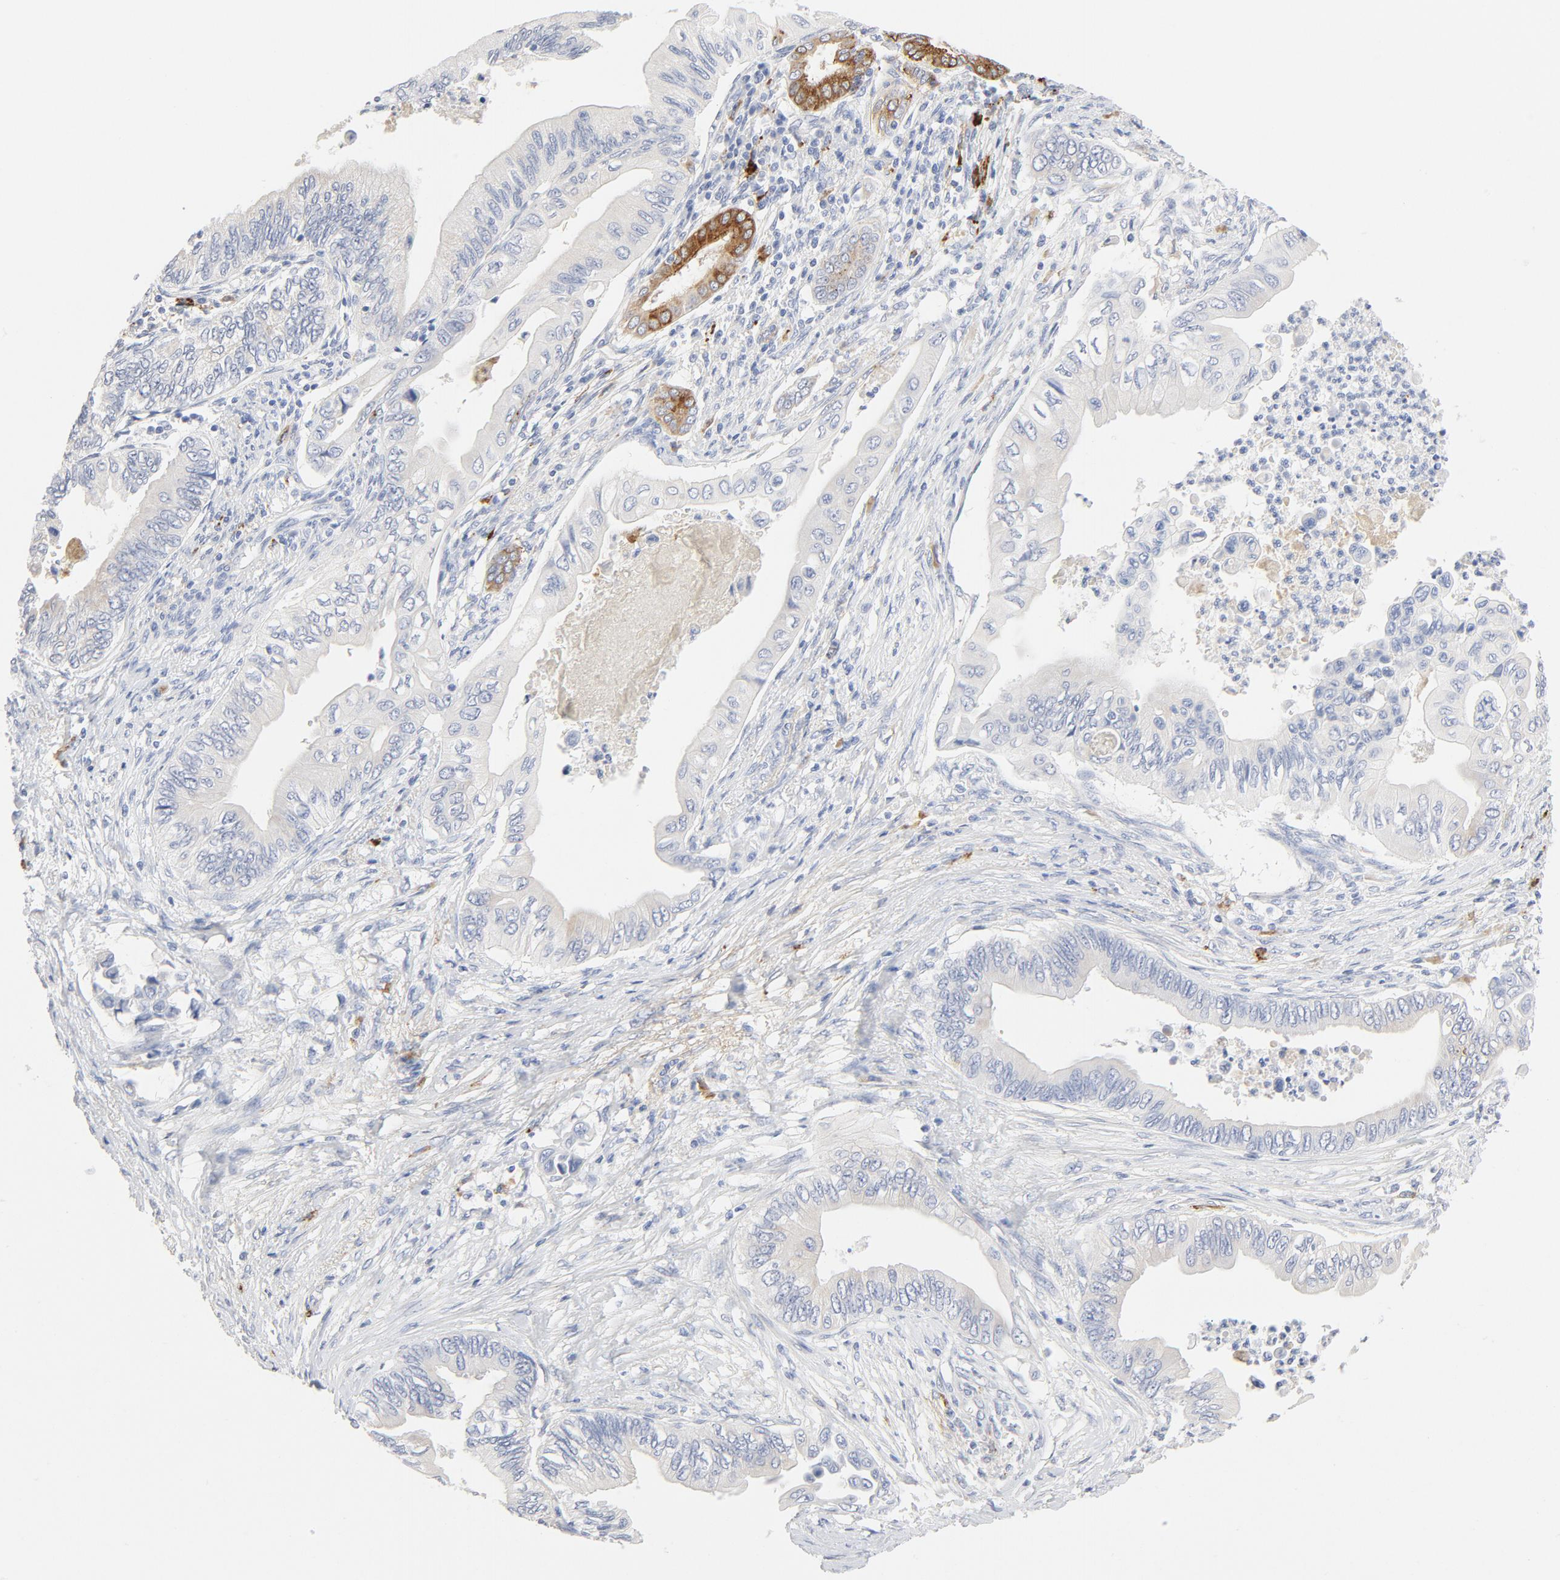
{"staining": {"intensity": "weak", "quantity": "<25%", "location": "cytoplasmic/membranous"}, "tissue": "pancreatic cancer", "cell_type": "Tumor cells", "image_type": "cancer", "snomed": [{"axis": "morphology", "description": "Adenocarcinoma, NOS"}, {"axis": "topography", "description": "Pancreas"}], "caption": "A photomicrograph of human pancreatic cancer is negative for staining in tumor cells.", "gene": "MAGEB17", "patient": {"sex": "female", "age": 66}}